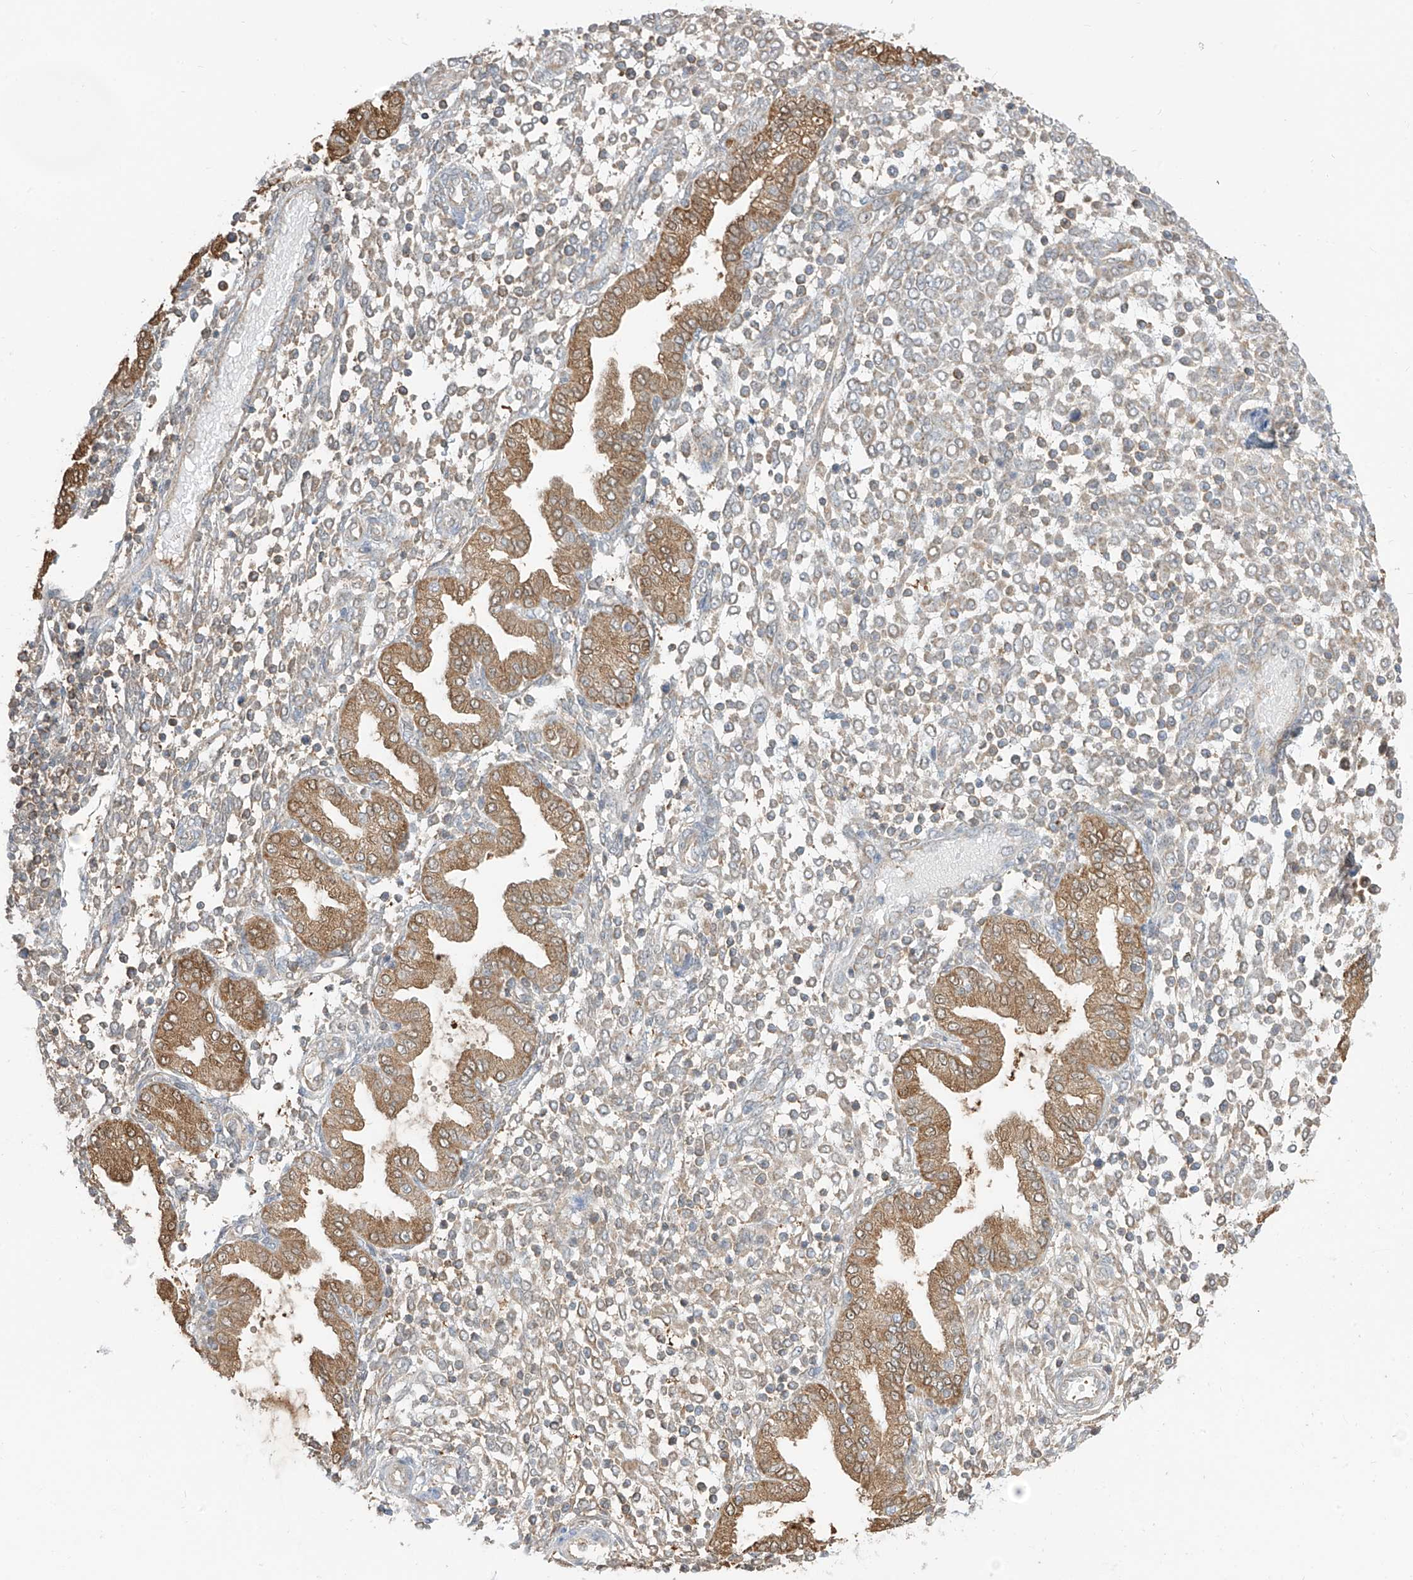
{"staining": {"intensity": "weak", "quantity": "<25%", "location": "cytoplasmic/membranous"}, "tissue": "endometrium", "cell_type": "Cells in endometrial stroma", "image_type": "normal", "snomed": [{"axis": "morphology", "description": "Normal tissue, NOS"}, {"axis": "topography", "description": "Endometrium"}], "caption": "Cells in endometrial stroma show no significant protein expression in unremarkable endometrium. (Brightfield microscopy of DAB (3,3'-diaminobenzidine) immunohistochemistry (IHC) at high magnification).", "gene": "ETHE1", "patient": {"sex": "female", "age": 53}}